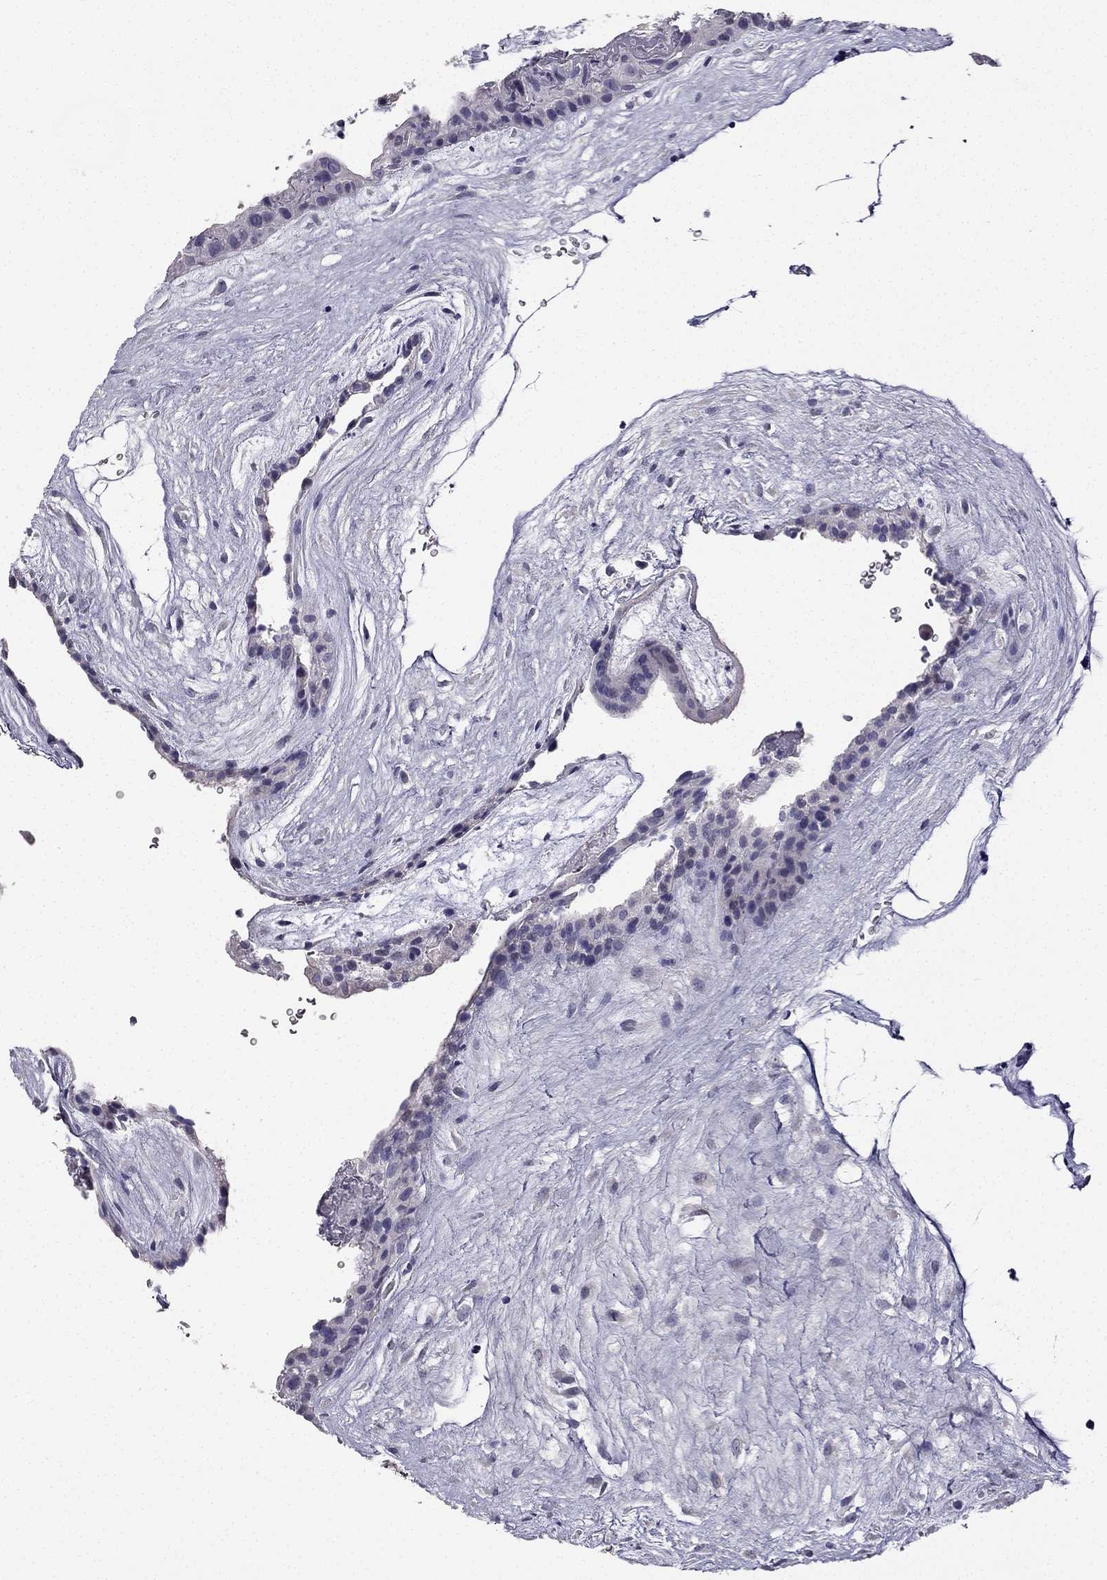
{"staining": {"intensity": "negative", "quantity": "none", "location": "none"}, "tissue": "placenta", "cell_type": "Decidual cells", "image_type": "normal", "snomed": [{"axis": "morphology", "description": "Normal tissue, NOS"}, {"axis": "topography", "description": "Placenta"}], "caption": "Immunohistochemistry of benign placenta demonstrates no expression in decidual cells.", "gene": "CALB2", "patient": {"sex": "female", "age": 19}}